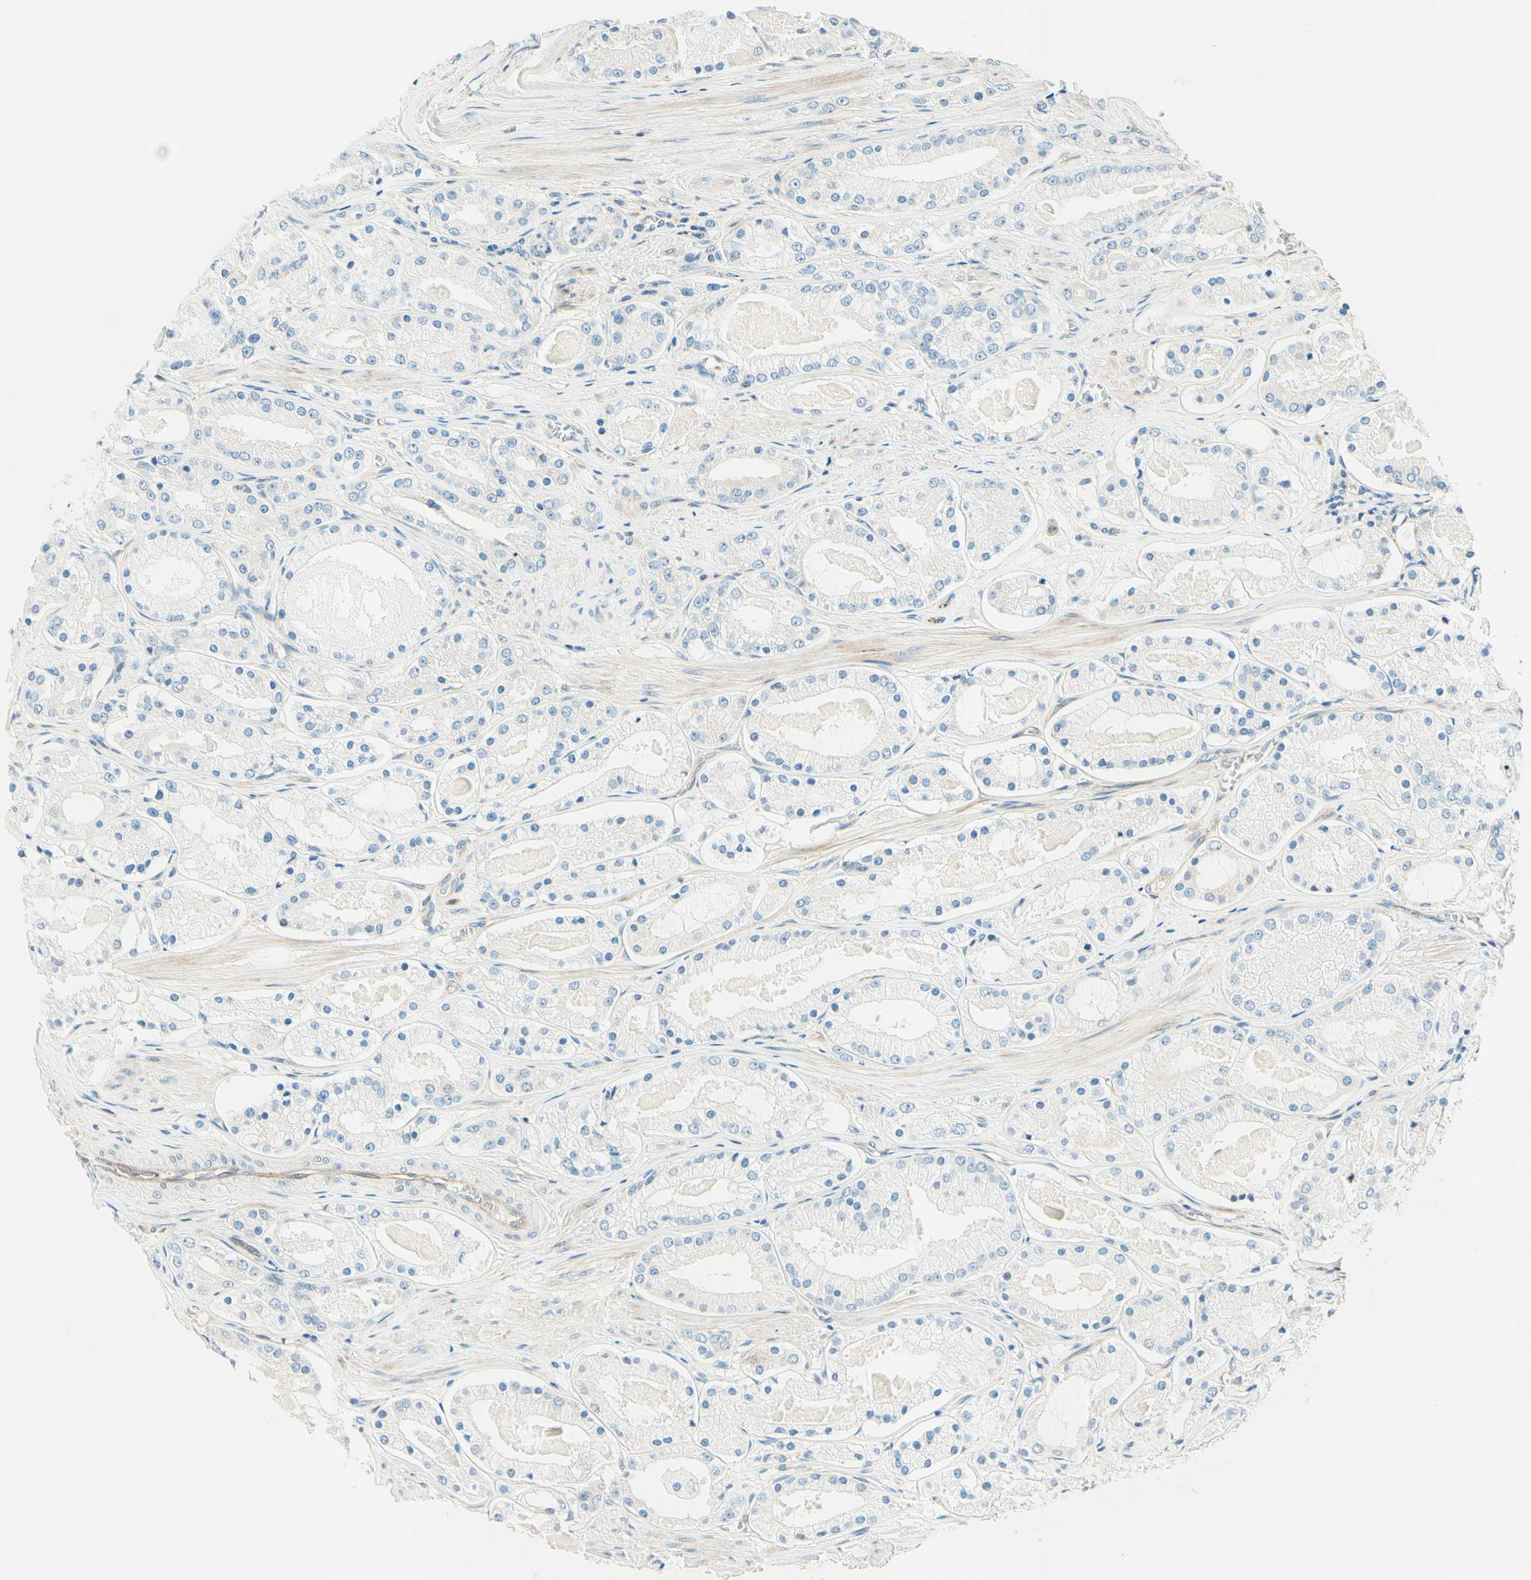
{"staining": {"intensity": "negative", "quantity": "none", "location": "none"}, "tissue": "prostate cancer", "cell_type": "Tumor cells", "image_type": "cancer", "snomed": [{"axis": "morphology", "description": "Adenocarcinoma, High grade"}, {"axis": "topography", "description": "Prostate"}], "caption": "Prostate cancer was stained to show a protein in brown. There is no significant positivity in tumor cells.", "gene": "TAOK2", "patient": {"sex": "male", "age": 66}}